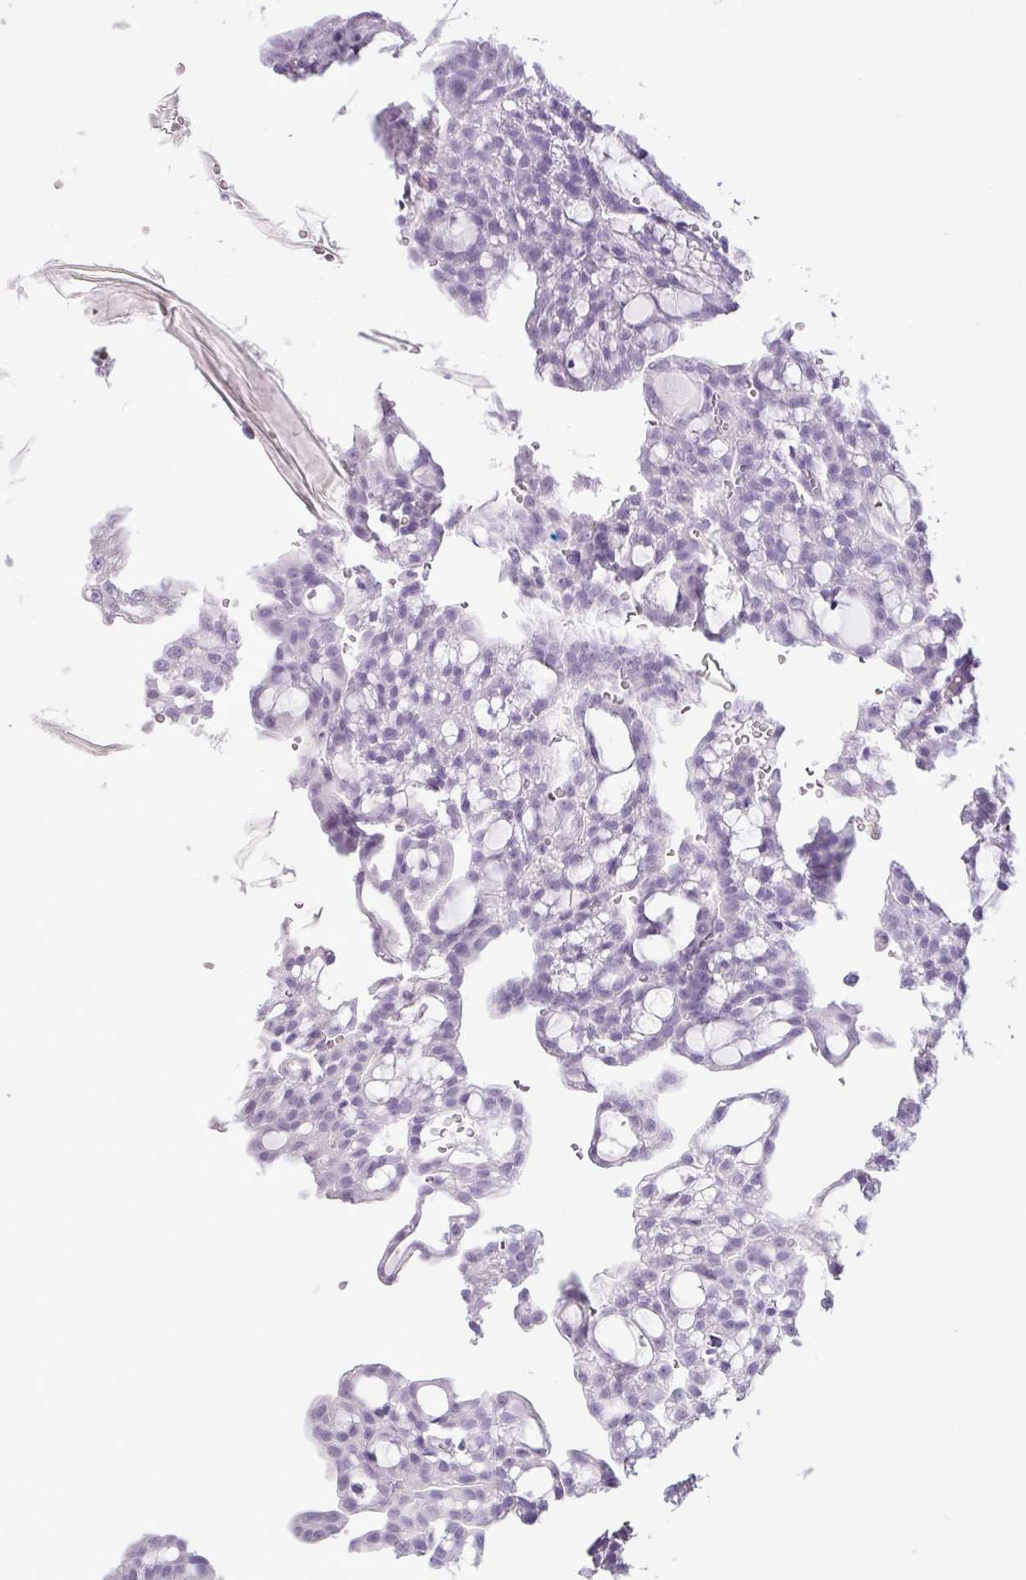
{"staining": {"intensity": "negative", "quantity": "none", "location": "none"}, "tissue": "renal cancer", "cell_type": "Tumor cells", "image_type": "cancer", "snomed": [{"axis": "morphology", "description": "Adenocarcinoma, NOS"}, {"axis": "topography", "description": "Kidney"}], "caption": "An immunohistochemistry photomicrograph of renal cancer (adenocarcinoma) is shown. There is no staining in tumor cells of renal cancer (adenocarcinoma).", "gene": "SCT", "patient": {"sex": "male", "age": 63}}